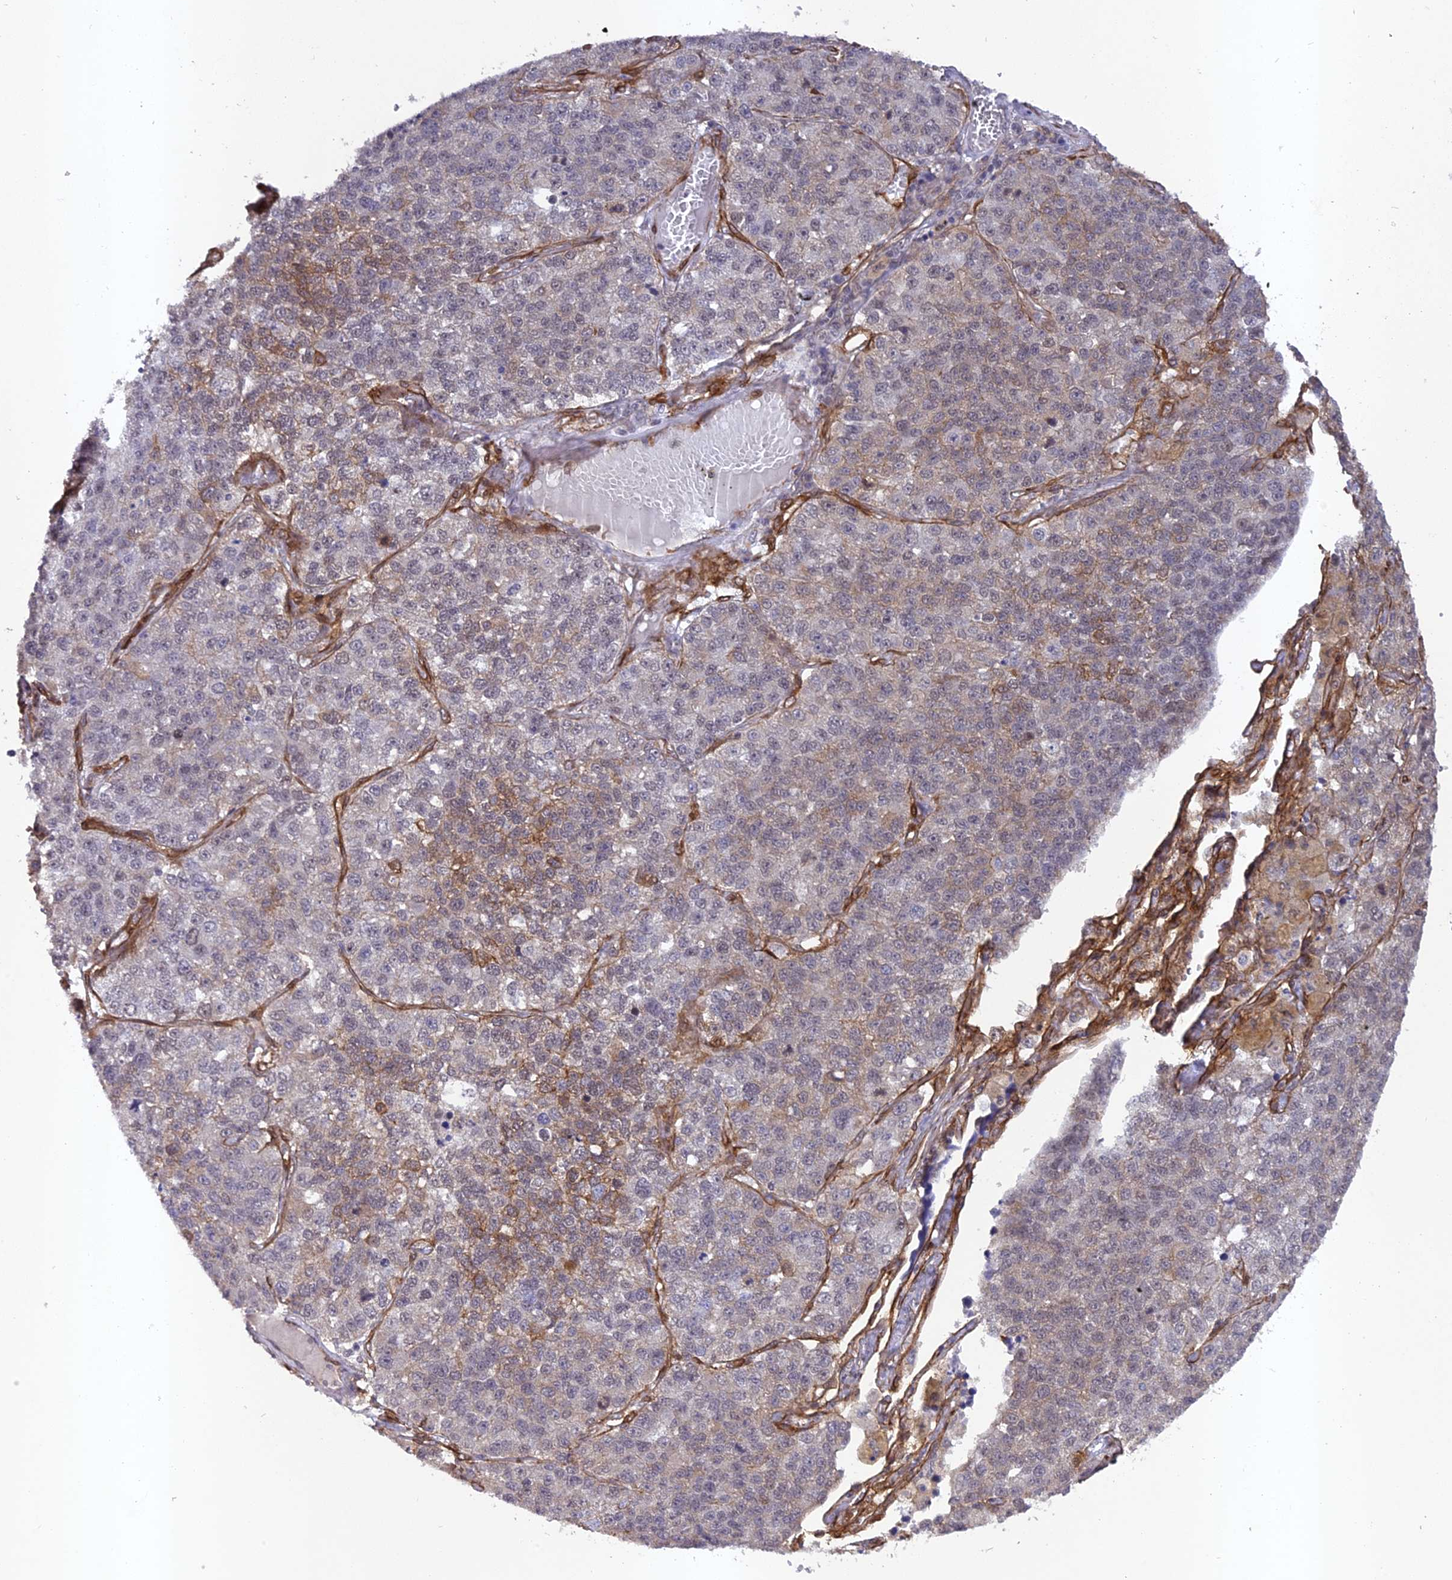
{"staining": {"intensity": "weak", "quantity": "<25%", "location": "cytoplasmic/membranous"}, "tissue": "lung cancer", "cell_type": "Tumor cells", "image_type": "cancer", "snomed": [{"axis": "morphology", "description": "Adenocarcinoma, NOS"}, {"axis": "topography", "description": "Lung"}], "caption": "This is an IHC micrograph of lung cancer (adenocarcinoma). There is no positivity in tumor cells.", "gene": "TNS1", "patient": {"sex": "male", "age": 49}}